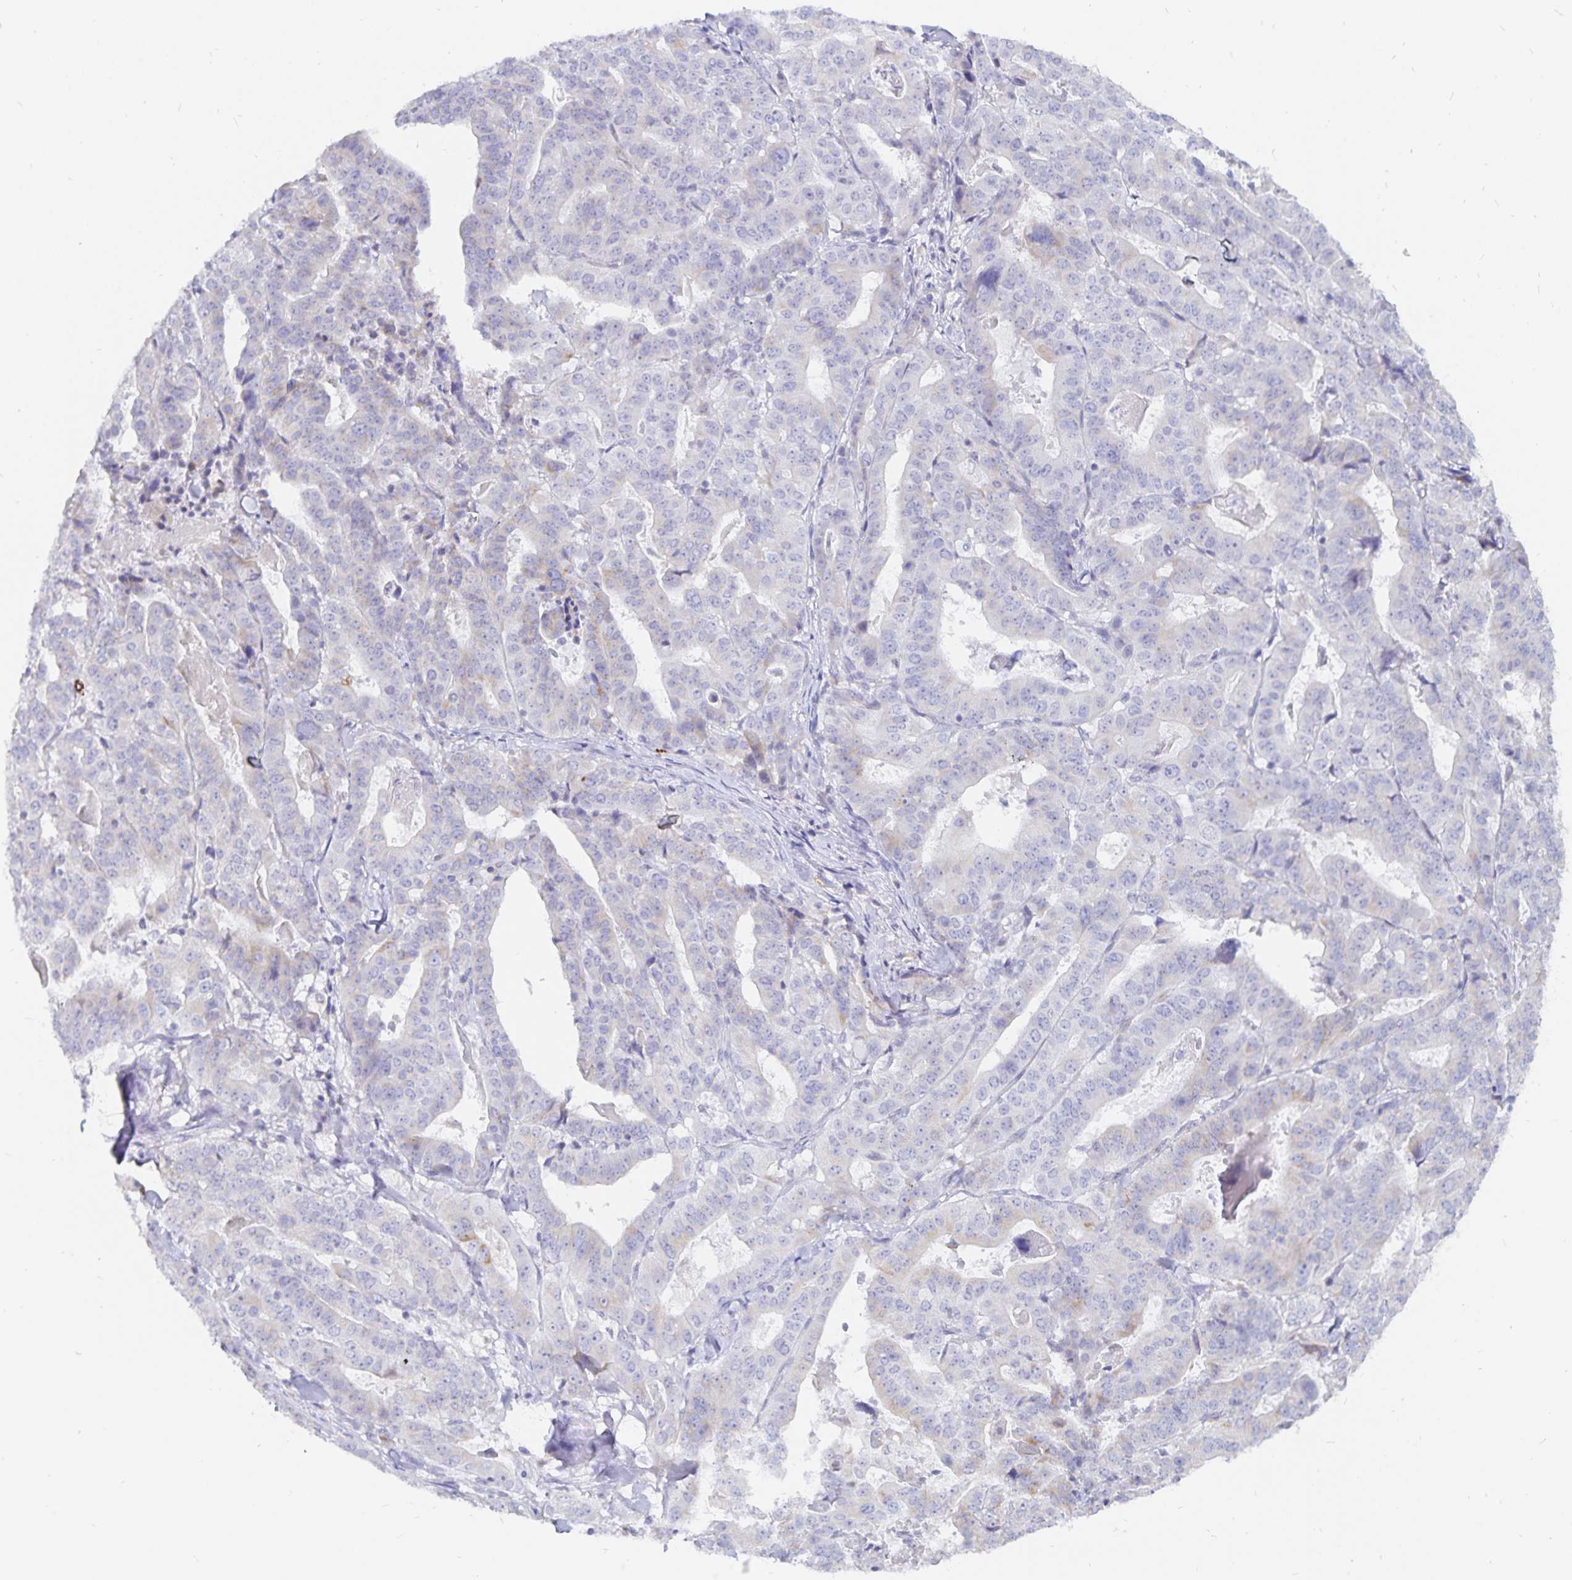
{"staining": {"intensity": "negative", "quantity": "none", "location": "none"}, "tissue": "stomach cancer", "cell_type": "Tumor cells", "image_type": "cancer", "snomed": [{"axis": "morphology", "description": "Adenocarcinoma, NOS"}, {"axis": "topography", "description": "Stomach"}], "caption": "Adenocarcinoma (stomach) was stained to show a protein in brown. There is no significant positivity in tumor cells. The staining was performed using DAB (3,3'-diaminobenzidine) to visualize the protein expression in brown, while the nuclei were stained in blue with hematoxylin (Magnification: 20x).", "gene": "PKHD1", "patient": {"sex": "male", "age": 48}}